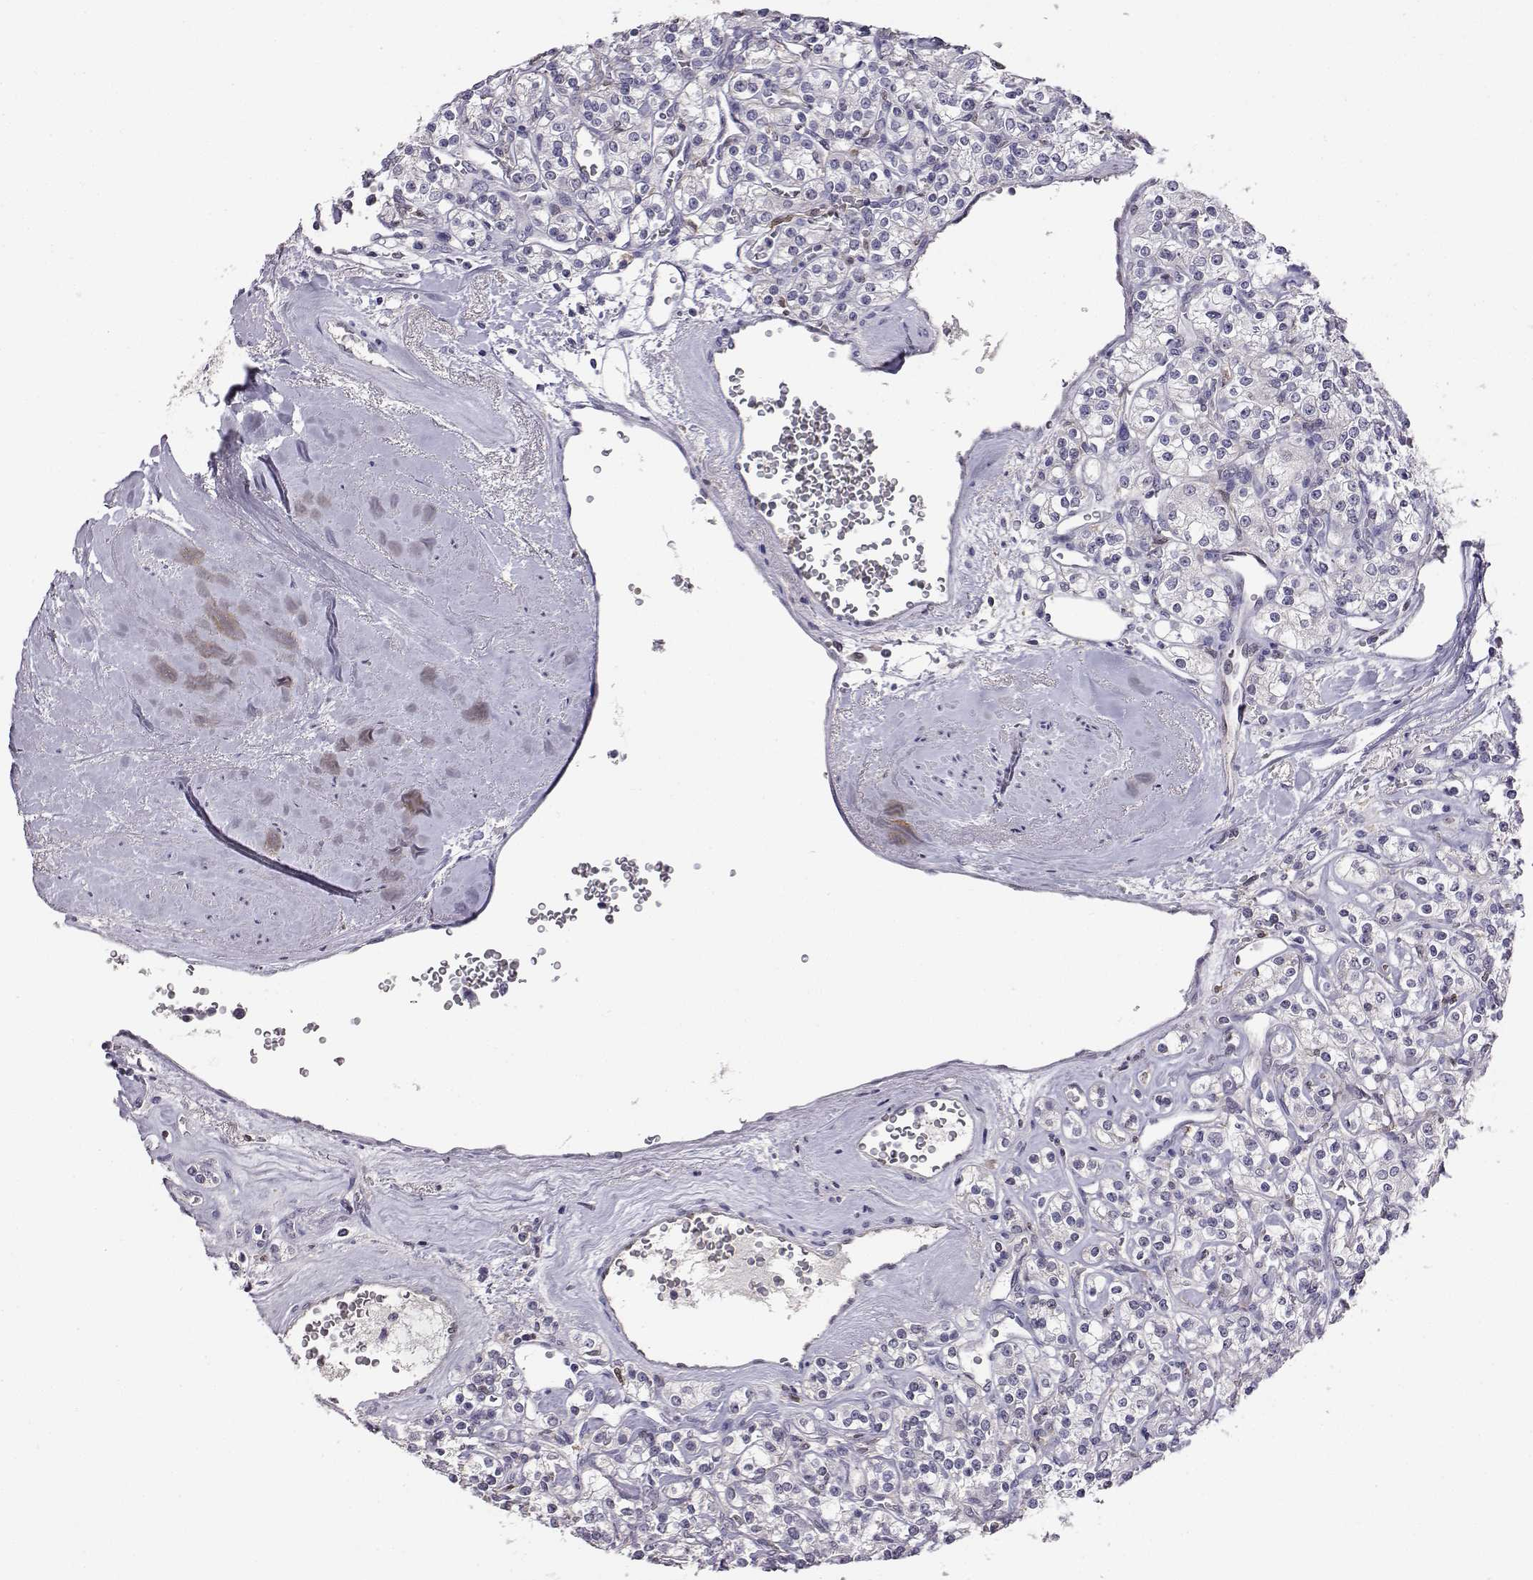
{"staining": {"intensity": "negative", "quantity": "none", "location": "none"}, "tissue": "renal cancer", "cell_type": "Tumor cells", "image_type": "cancer", "snomed": [{"axis": "morphology", "description": "Adenocarcinoma, NOS"}, {"axis": "topography", "description": "Kidney"}], "caption": "High power microscopy micrograph of an immunohistochemistry (IHC) image of adenocarcinoma (renal), revealing no significant positivity in tumor cells.", "gene": "AKR1B1", "patient": {"sex": "male", "age": 77}}